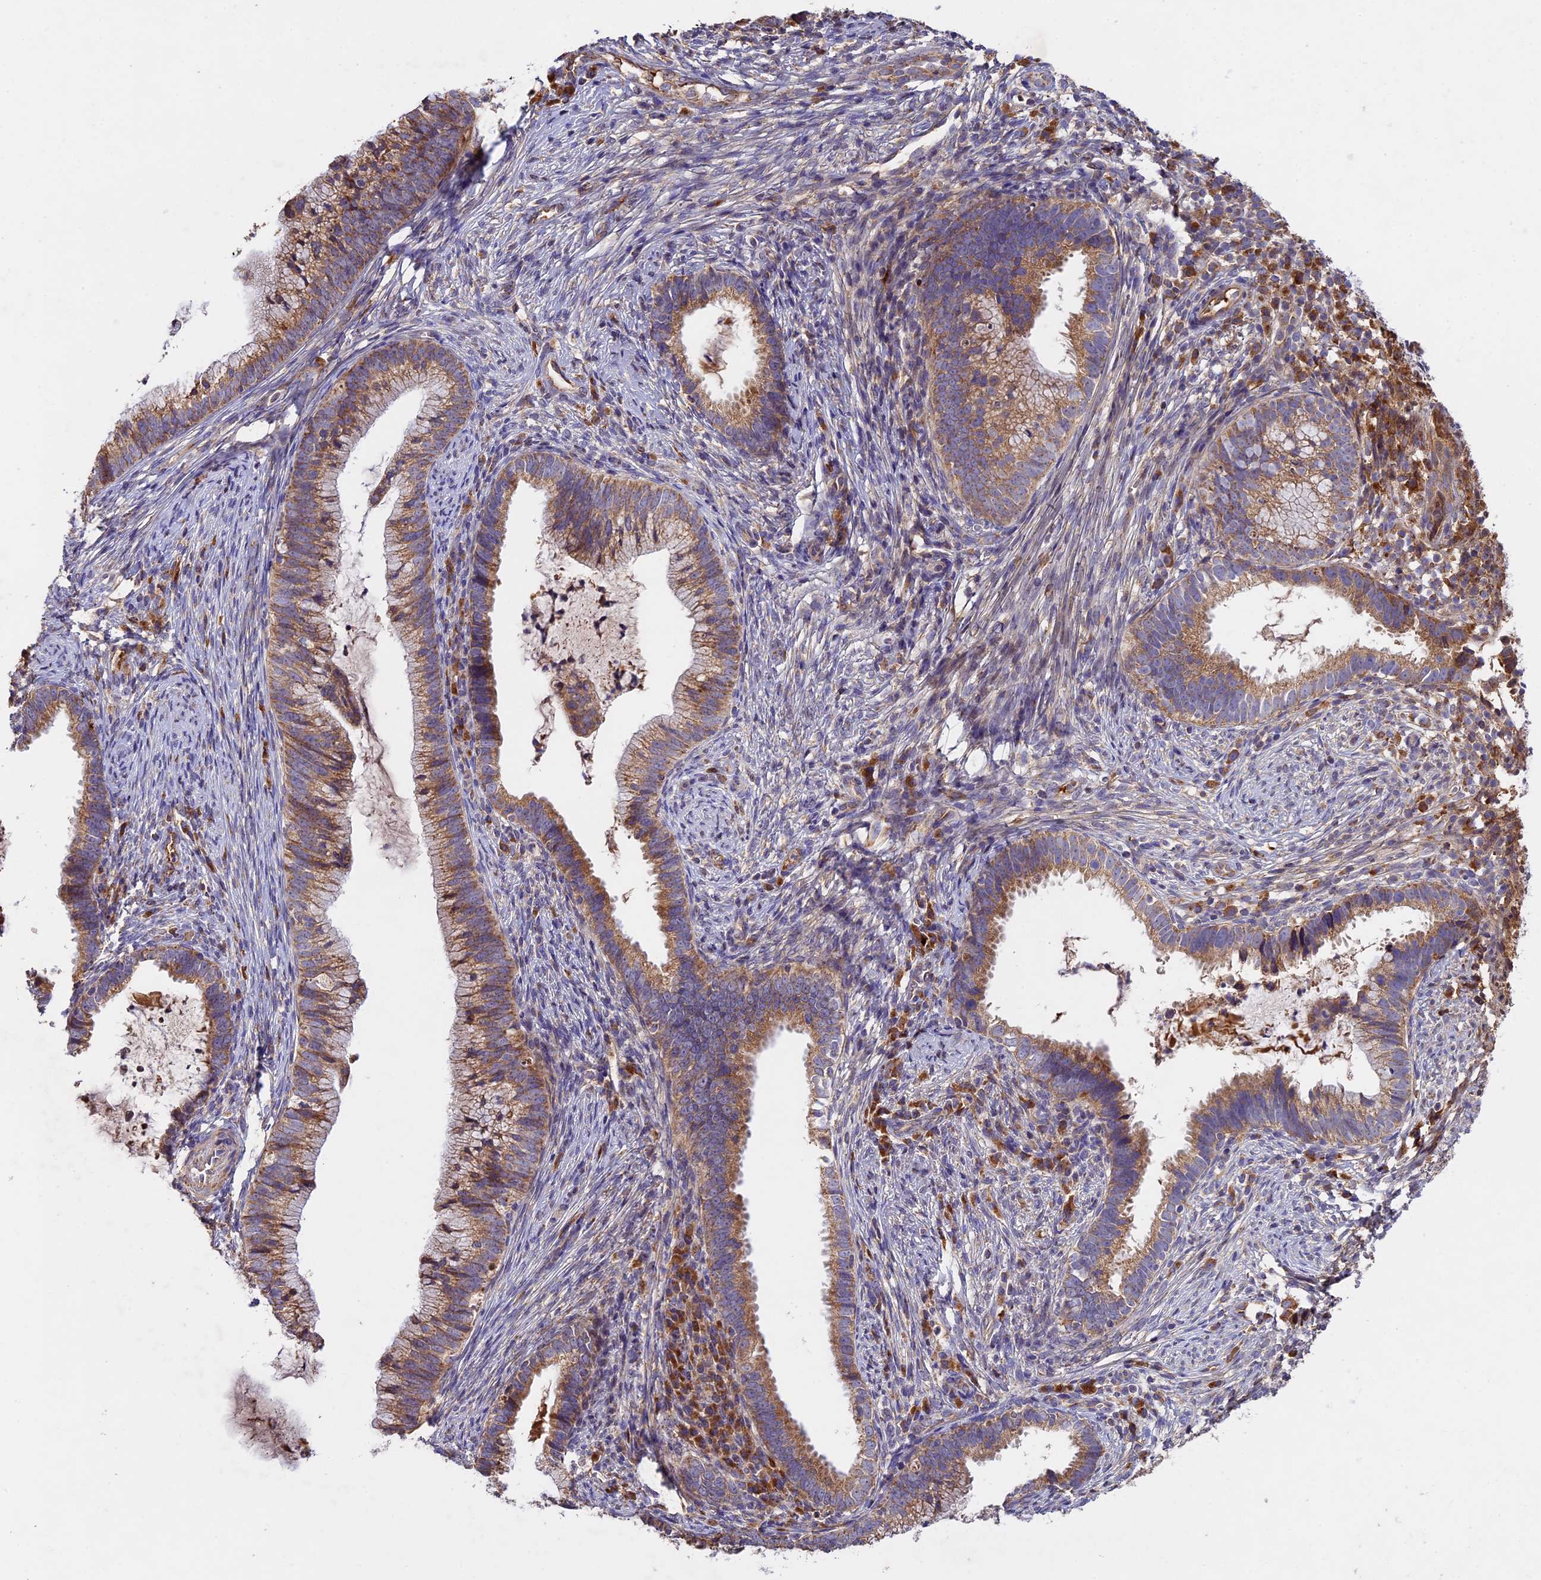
{"staining": {"intensity": "moderate", "quantity": ">75%", "location": "cytoplasmic/membranous"}, "tissue": "cervical cancer", "cell_type": "Tumor cells", "image_type": "cancer", "snomed": [{"axis": "morphology", "description": "Adenocarcinoma, NOS"}, {"axis": "topography", "description": "Cervix"}], "caption": "About >75% of tumor cells in cervical cancer display moderate cytoplasmic/membranous protein positivity as visualized by brown immunohistochemical staining.", "gene": "OCEL1", "patient": {"sex": "female", "age": 36}}